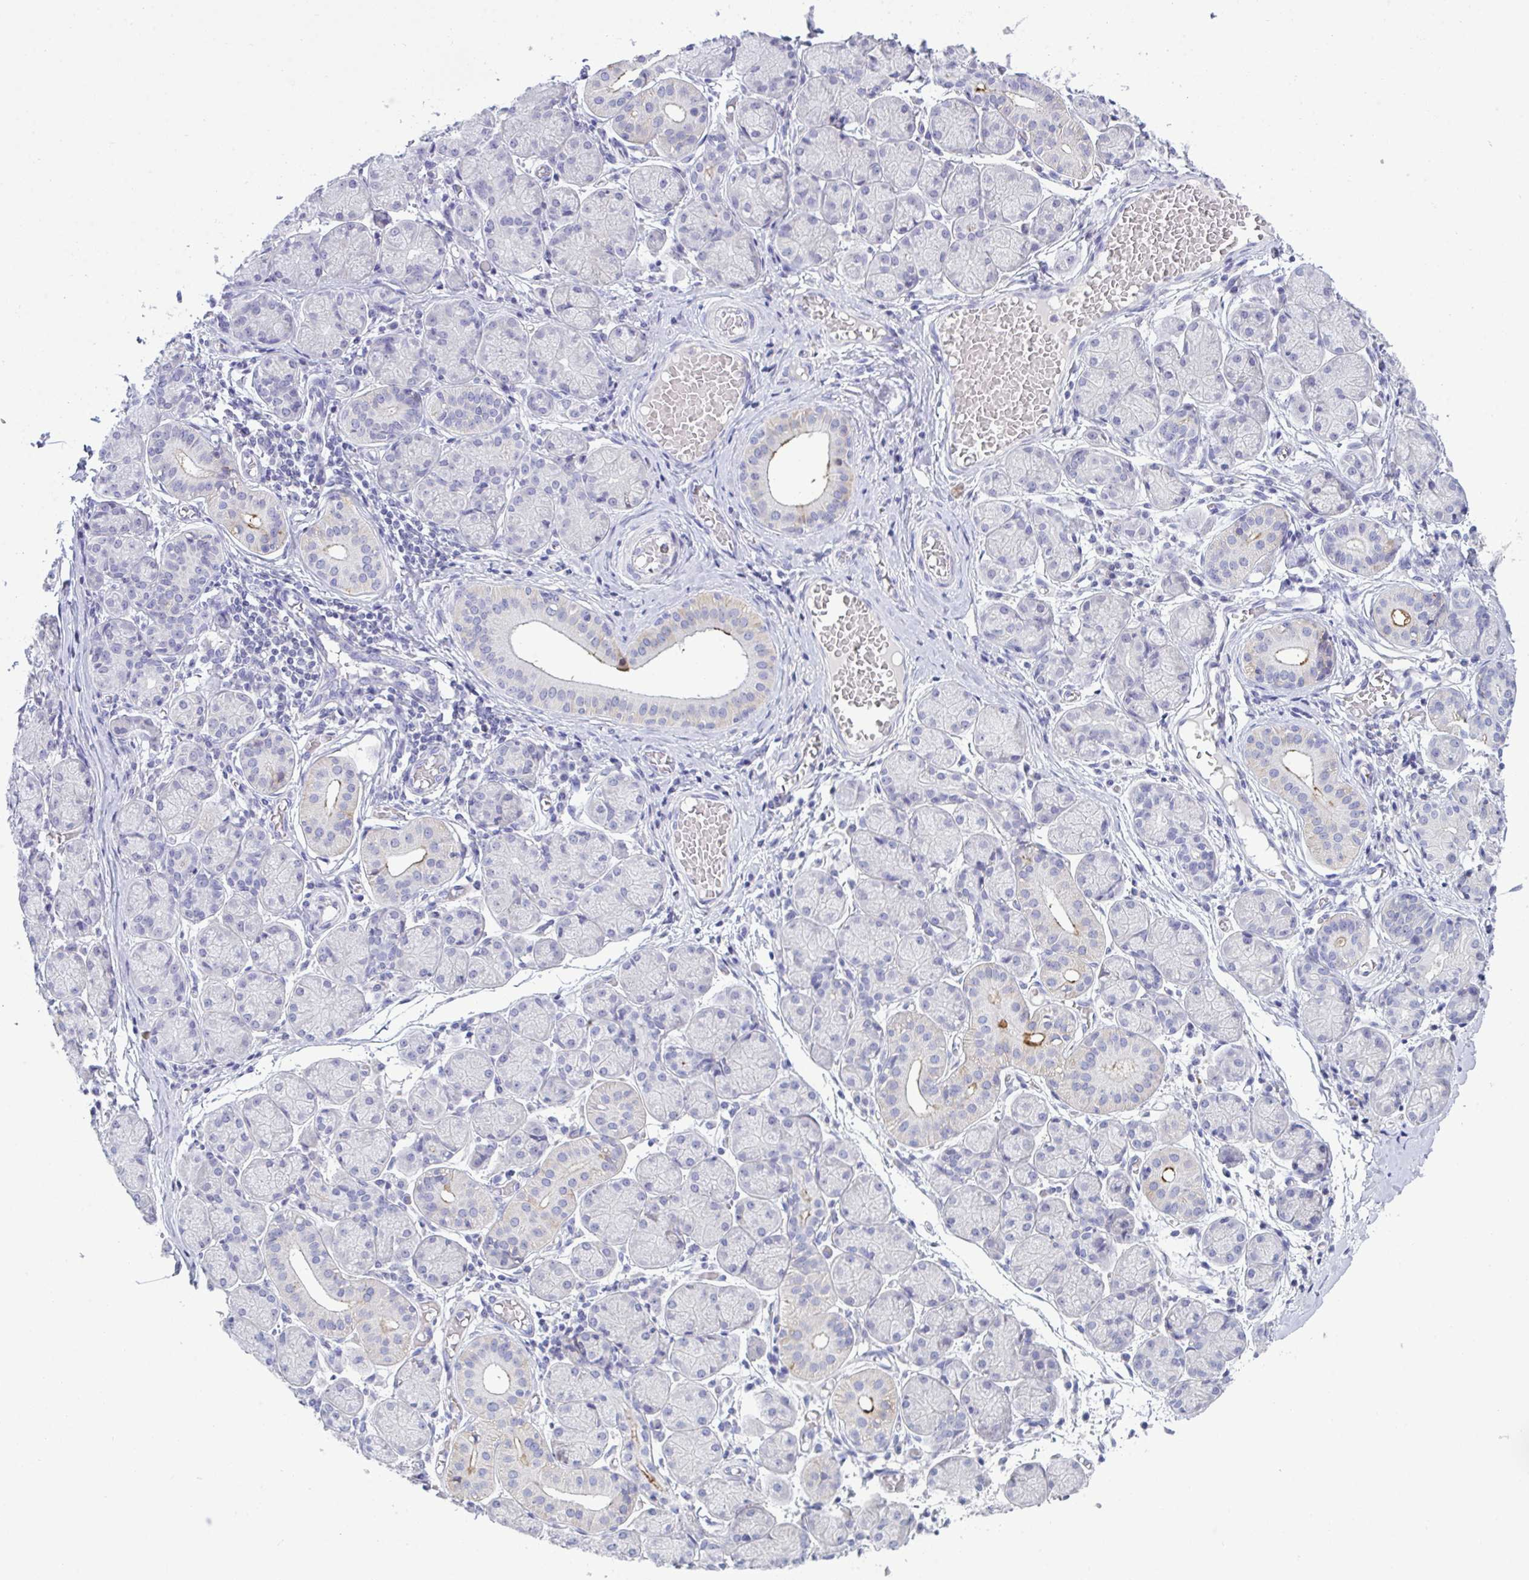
{"staining": {"intensity": "moderate", "quantity": "<25%", "location": "cytoplasmic/membranous"}, "tissue": "salivary gland", "cell_type": "Glandular cells", "image_type": "normal", "snomed": [{"axis": "morphology", "description": "Normal tissue, NOS"}, {"axis": "topography", "description": "Salivary gland"}], "caption": "Glandular cells exhibit low levels of moderate cytoplasmic/membranous expression in about <25% of cells in unremarkable salivary gland.", "gene": "RANBP2", "patient": {"sex": "female", "age": 24}}